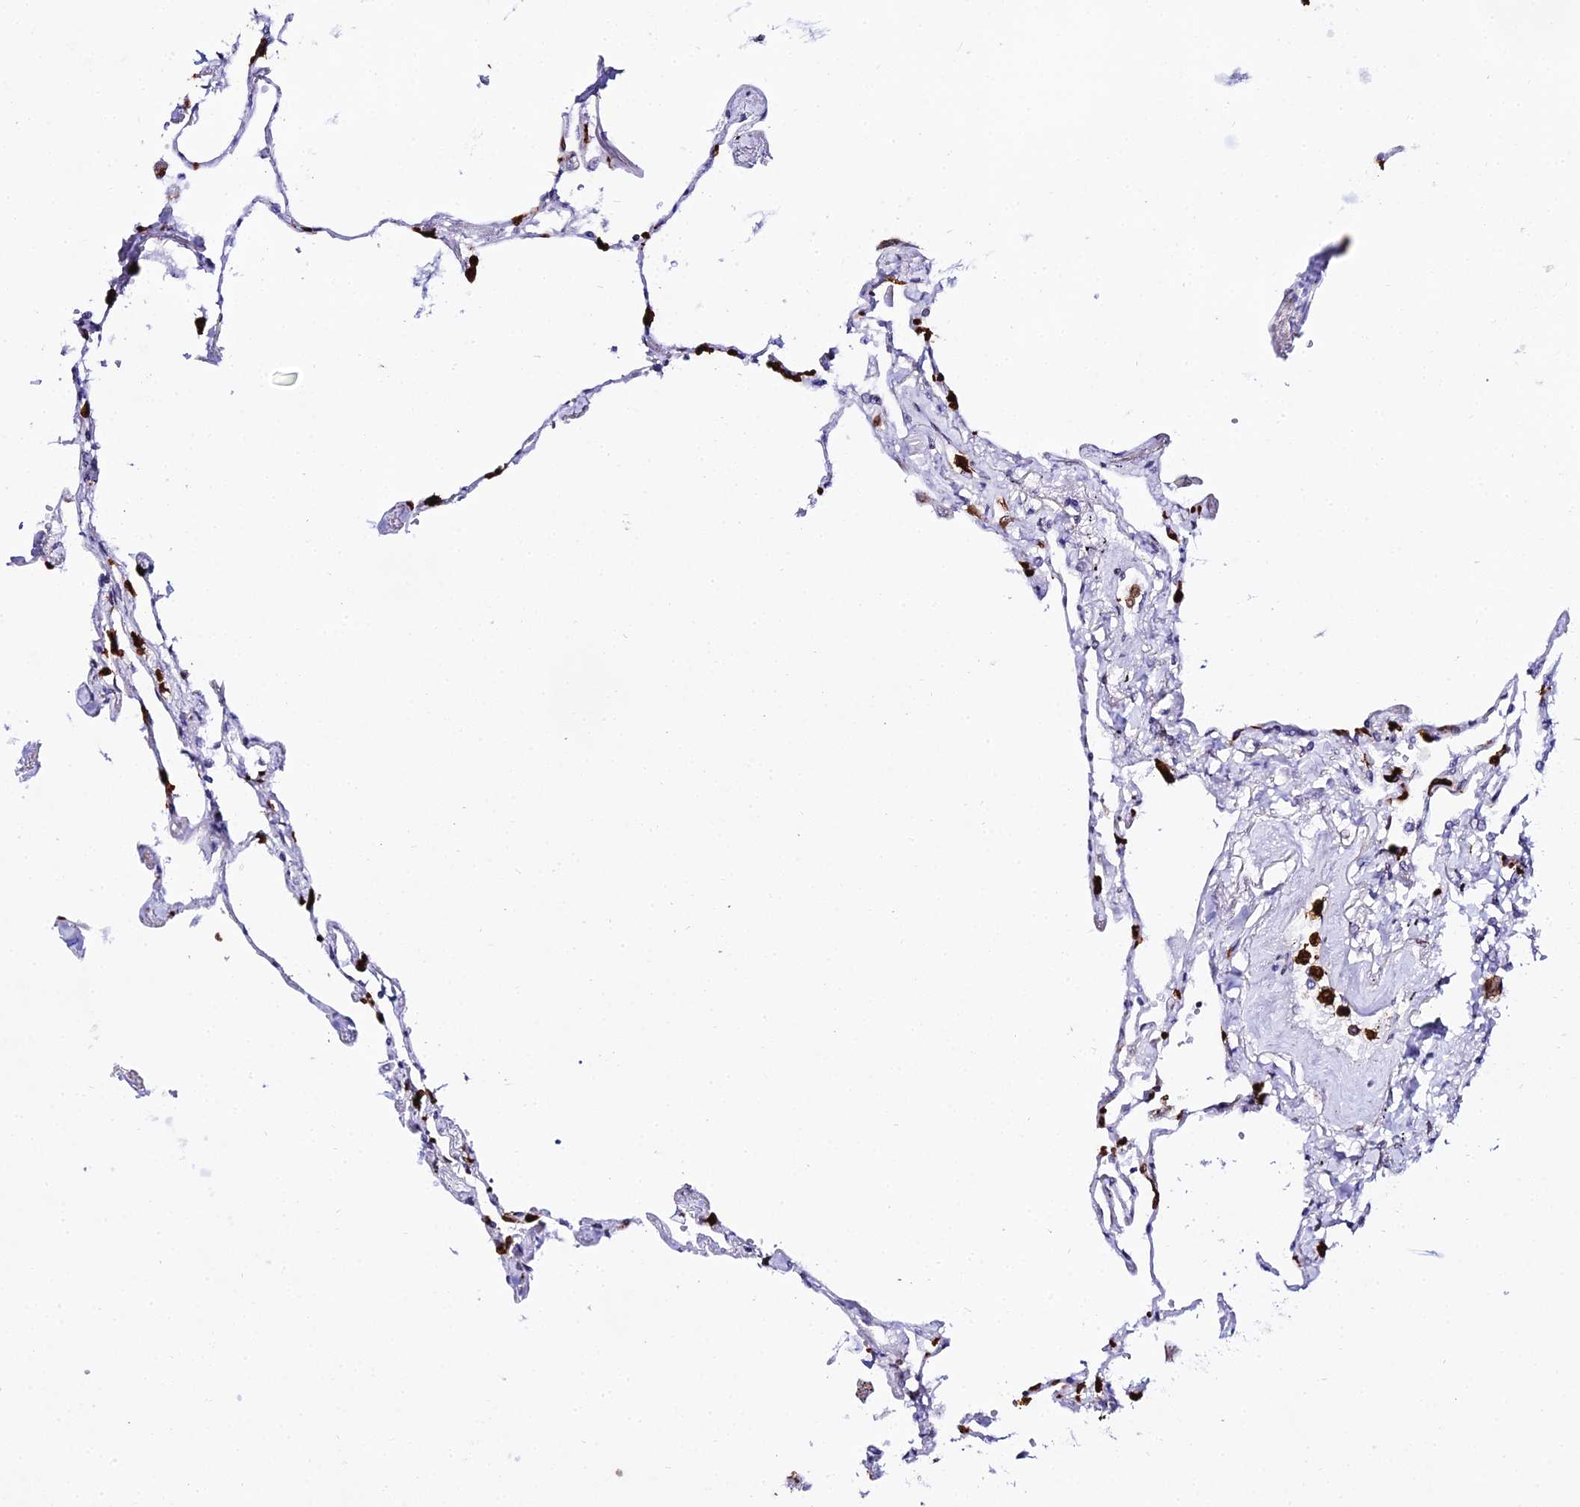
{"staining": {"intensity": "moderate", "quantity": "<25%", "location": "nuclear"}, "tissue": "lung", "cell_type": "Alveolar cells", "image_type": "normal", "snomed": [{"axis": "morphology", "description": "Normal tissue, NOS"}, {"axis": "topography", "description": "Lung"}], "caption": "Immunohistochemistry (DAB (3,3'-diaminobenzidine)) staining of benign lung demonstrates moderate nuclear protein expression in about <25% of alveolar cells.", "gene": "MCM10", "patient": {"sex": "female", "age": 67}}